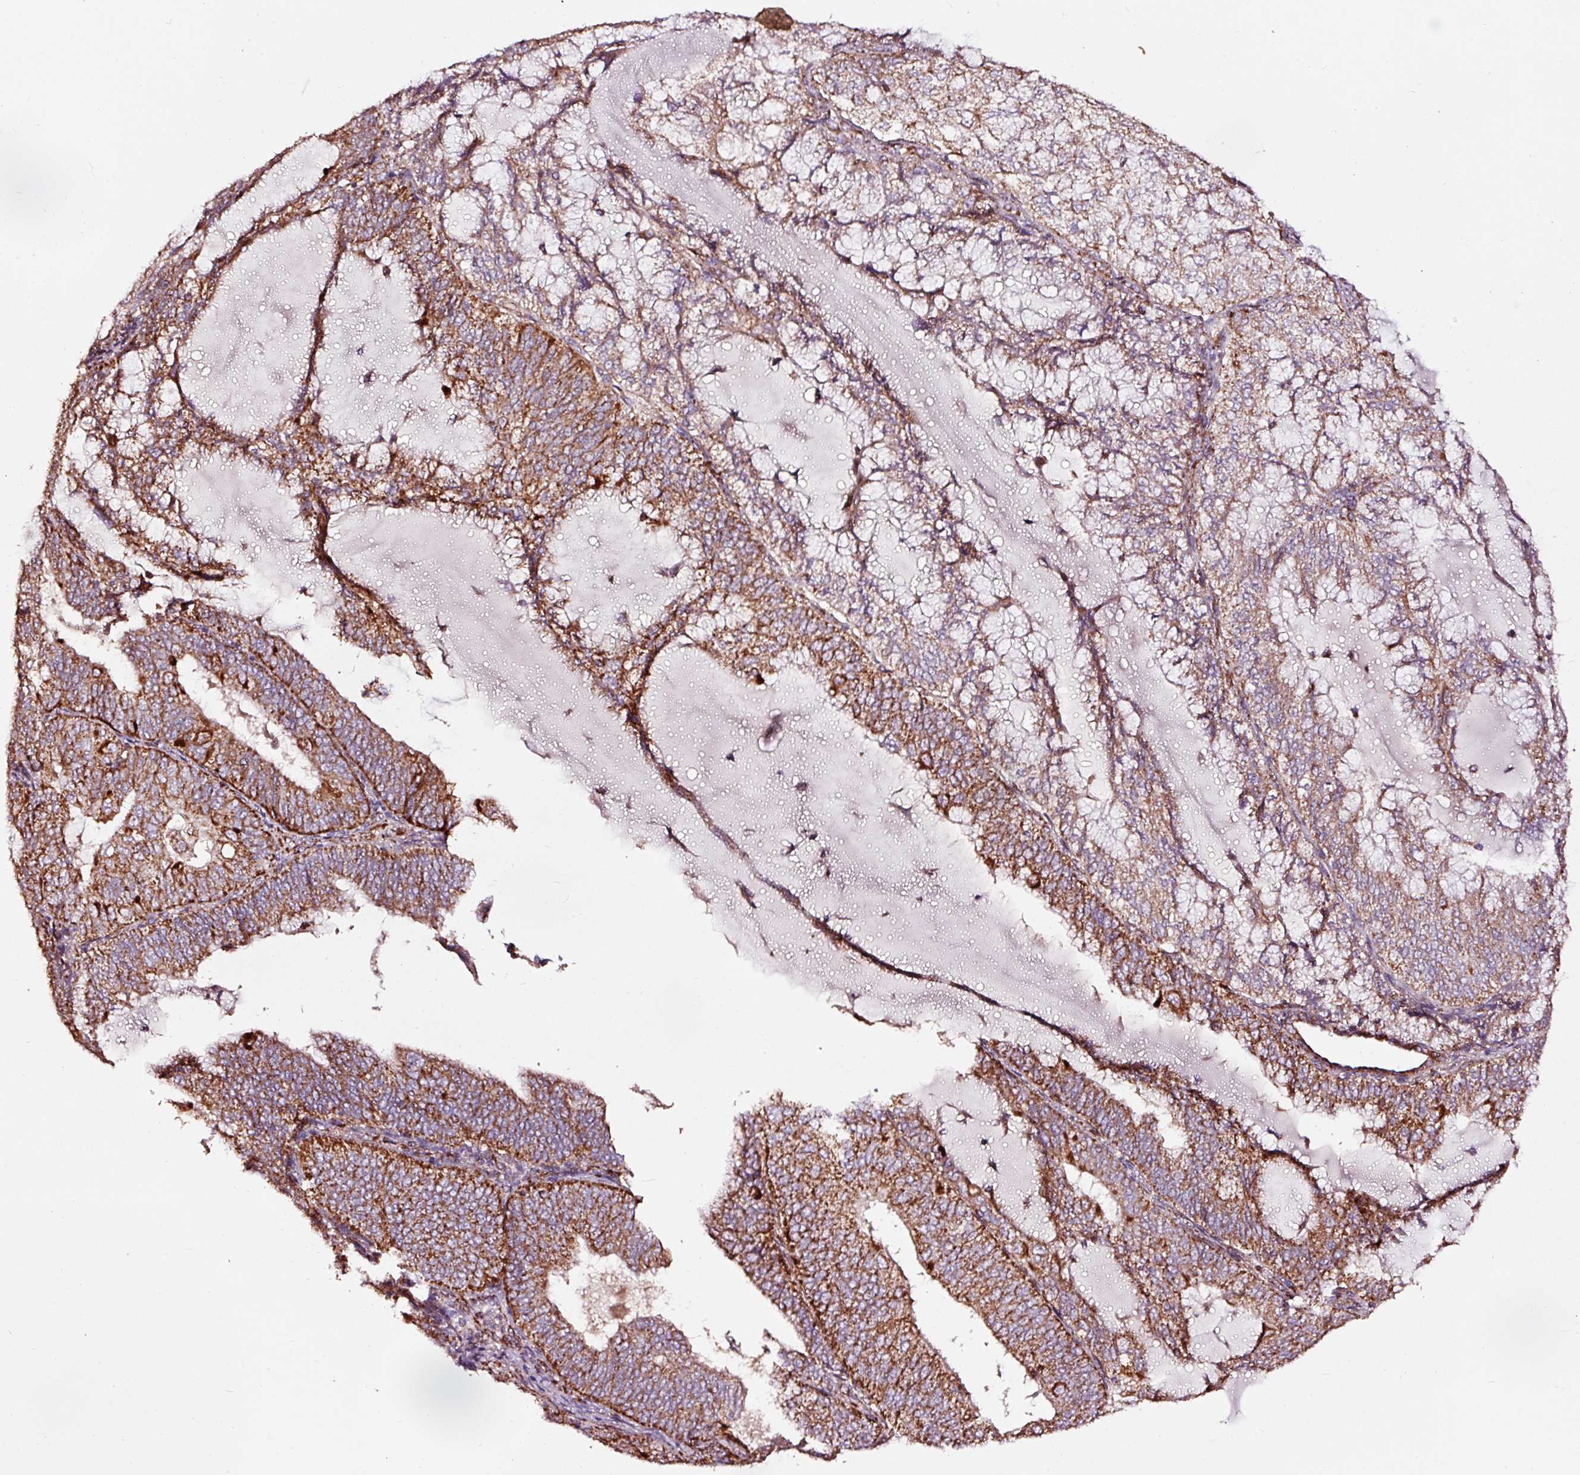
{"staining": {"intensity": "strong", "quantity": ">75%", "location": "cytoplasmic/membranous"}, "tissue": "endometrial cancer", "cell_type": "Tumor cells", "image_type": "cancer", "snomed": [{"axis": "morphology", "description": "Adenocarcinoma, NOS"}, {"axis": "topography", "description": "Endometrium"}], "caption": "IHC image of neoplastic tissue: endometrial adenocarcinoma stained using immunohistochemistry displays high levels of strong protein expression localized specifically in the cytoplasmic/membranous of tumor cells, appearing as a cytoplasmic/membranous brown color.", "gene": "TPM1", "patient": {"sex": "female", "age": 81}}